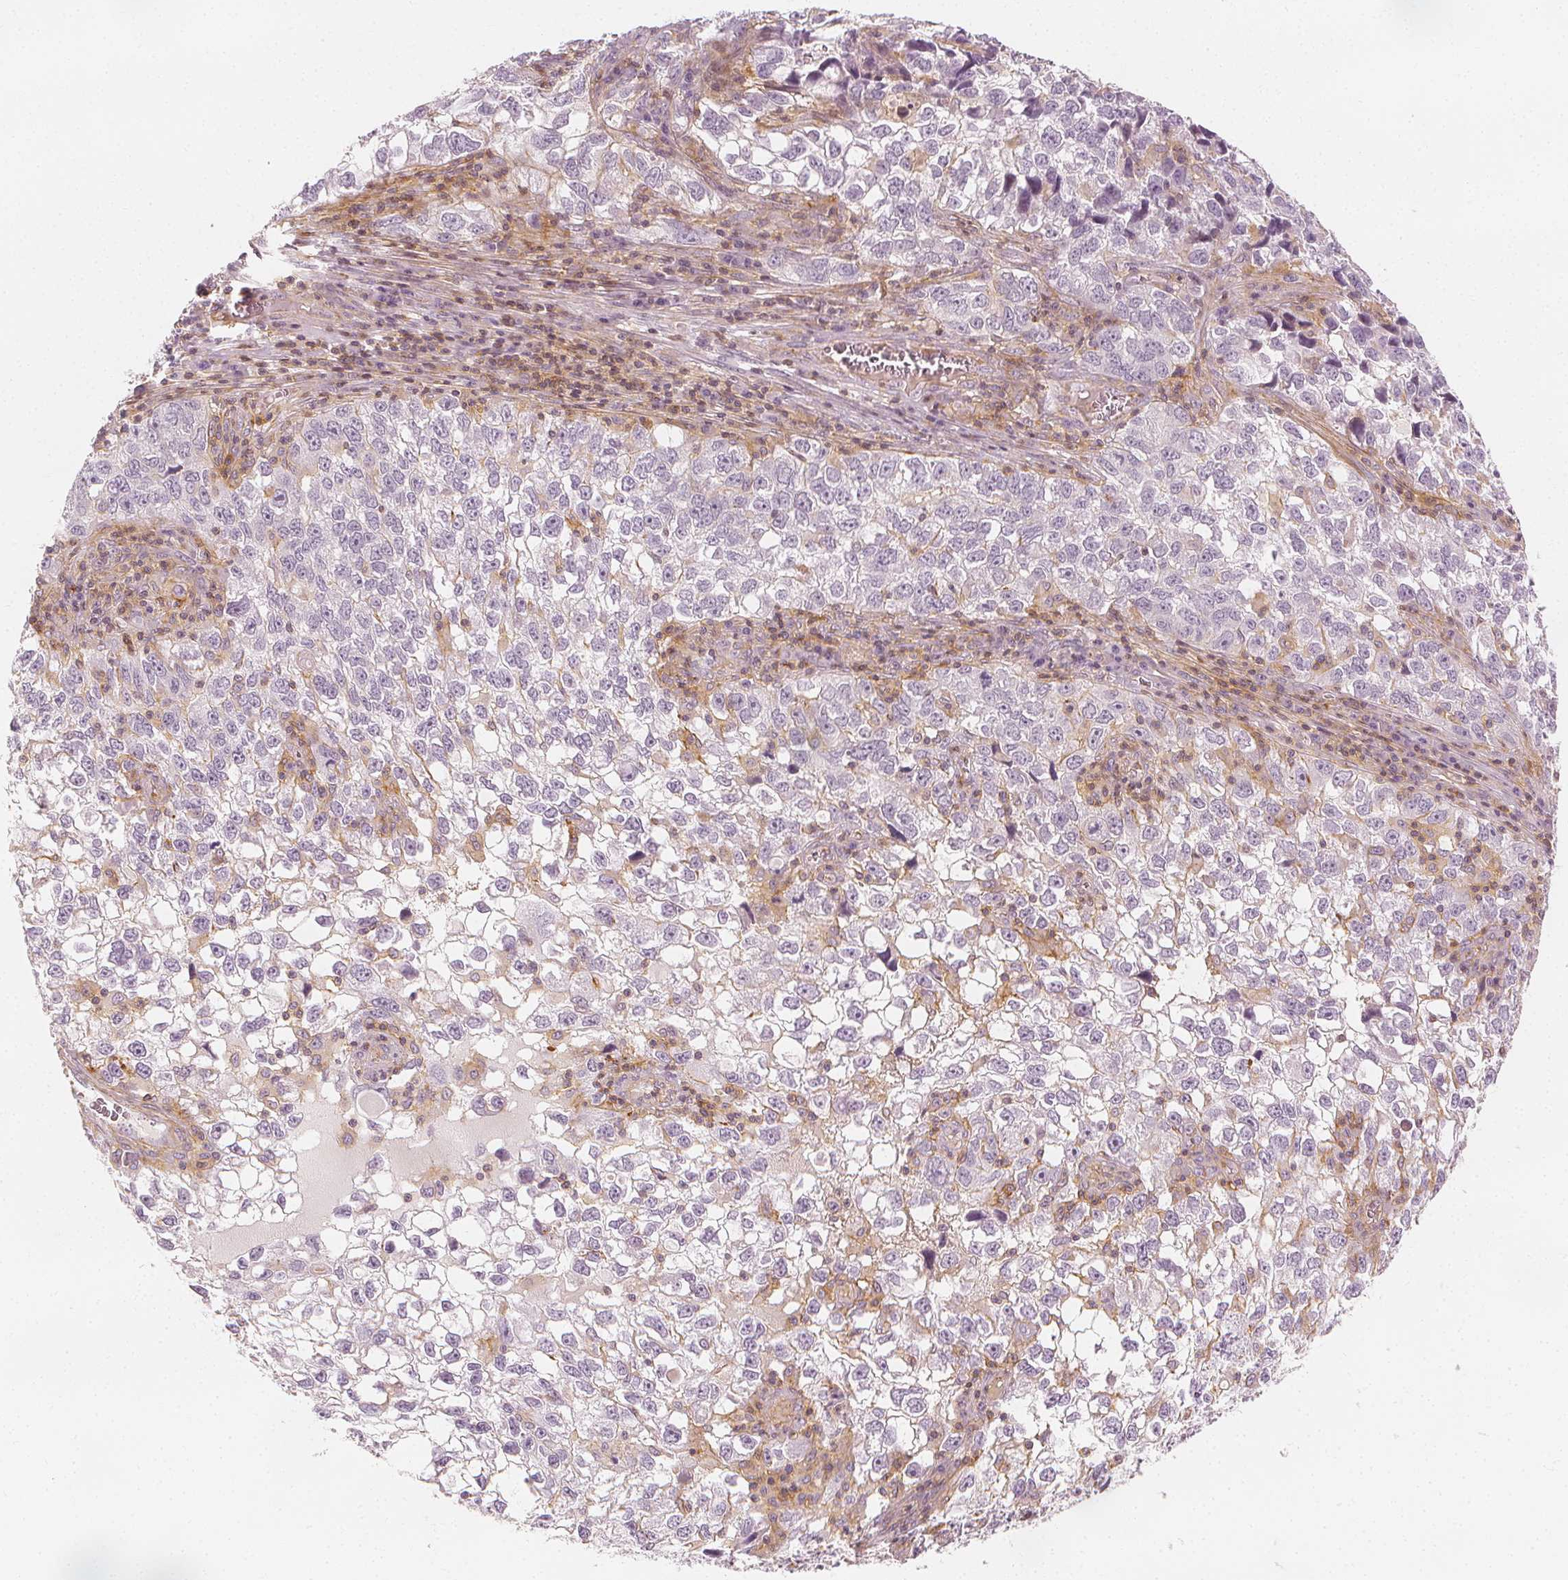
{"staining": {"intensity": "negative", "quantity": "none", "location": "none"}, "tissue": "cervical cancer", "cell_type": "Tumor cells", "image_type": "cancer", "snomed": [{"axis": "morphology", "description": "Squamous cell carcinoma, NOS"}, {"axis": "topography", "description": "Cervix"}], "caption": "Cervical cancer stained for a protein using immunohistochemistry (IHC) reveals no expression tumor cells.", "gene": "ARHGAP26", "patient": {"sex": "female", "age": 55}}